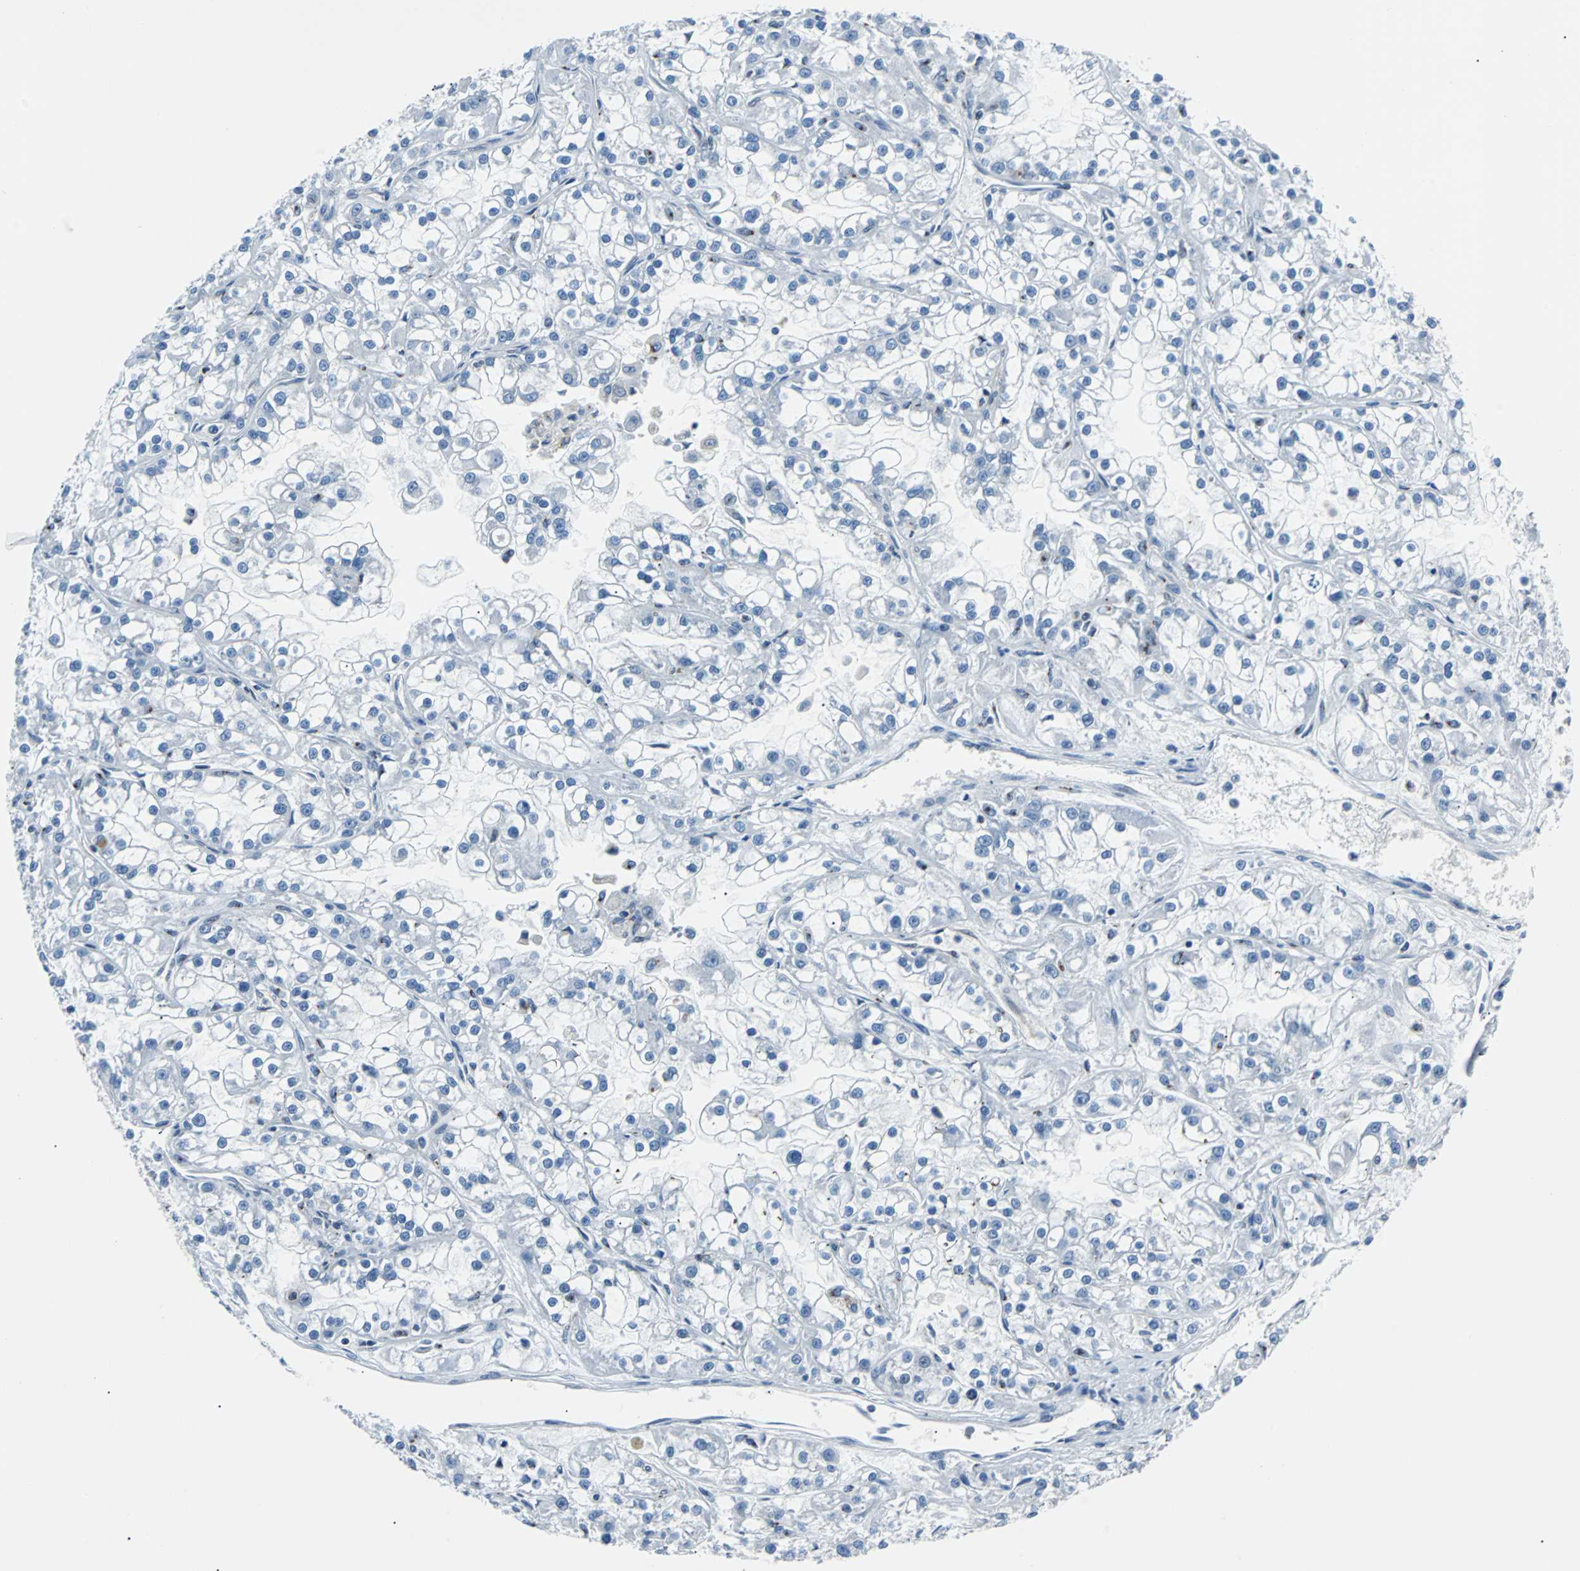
{"staining": {"intensity": "negative", "quantity": "none", "location": "none"}, "tissue": "renal cancer", "cell_type": "Tumor cells", "image_type": "cancer", "snomed": [{"axis": "morphology", "description": "Adenocarcinoma, NOS"}, {"axis": "topography", "description": "Kidney"}], "caption": "This is an immunohistochemistry photomicrograph of human renal adenocarcinoma. There is no positivity in tumor cells.", "gene": "MAP2K6", "patient": {"sex": "female", "age": 52}}